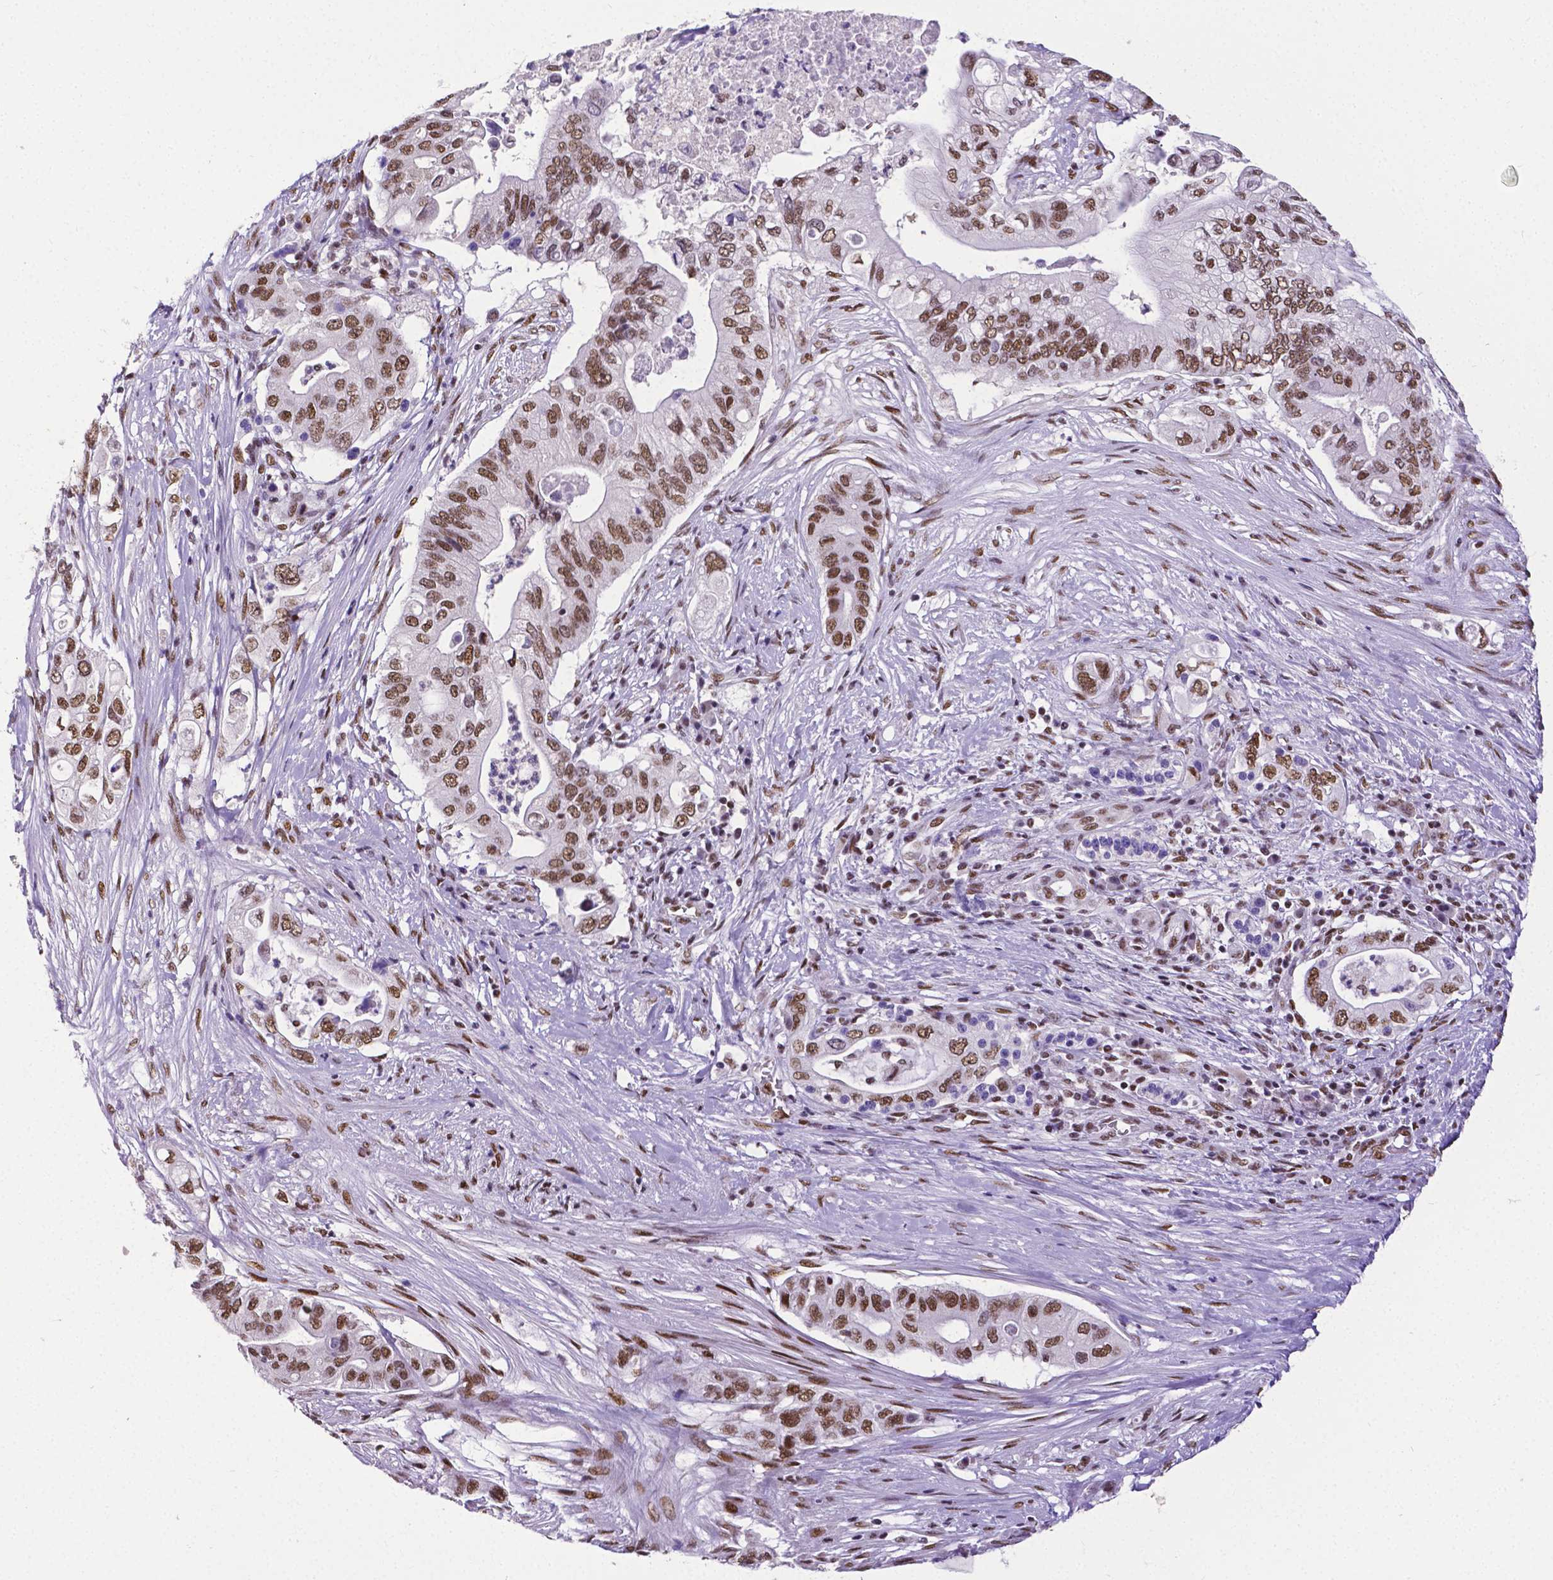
{"staining": {"intensity": "moderate", "quantity": ">75%", "location": "nuclear"}, "tissue": "pancreatic cancer", "cell_type": "Tumor cells", "image_type": "cancer", "snomed": [{"axis": "morphology", "description": "Adenocarcinoma, NOS"}, {"axis": "topography", "description": "Pancreas"}], "caption": "A micrograph showing moderate nuclear expression in about >75% of tumor cells in adenocarcinoma (pancreatic), as visualized by brown immunohistochemical staining.", "gene": "REST", "patient": {"sex": "female", "age": 72}}